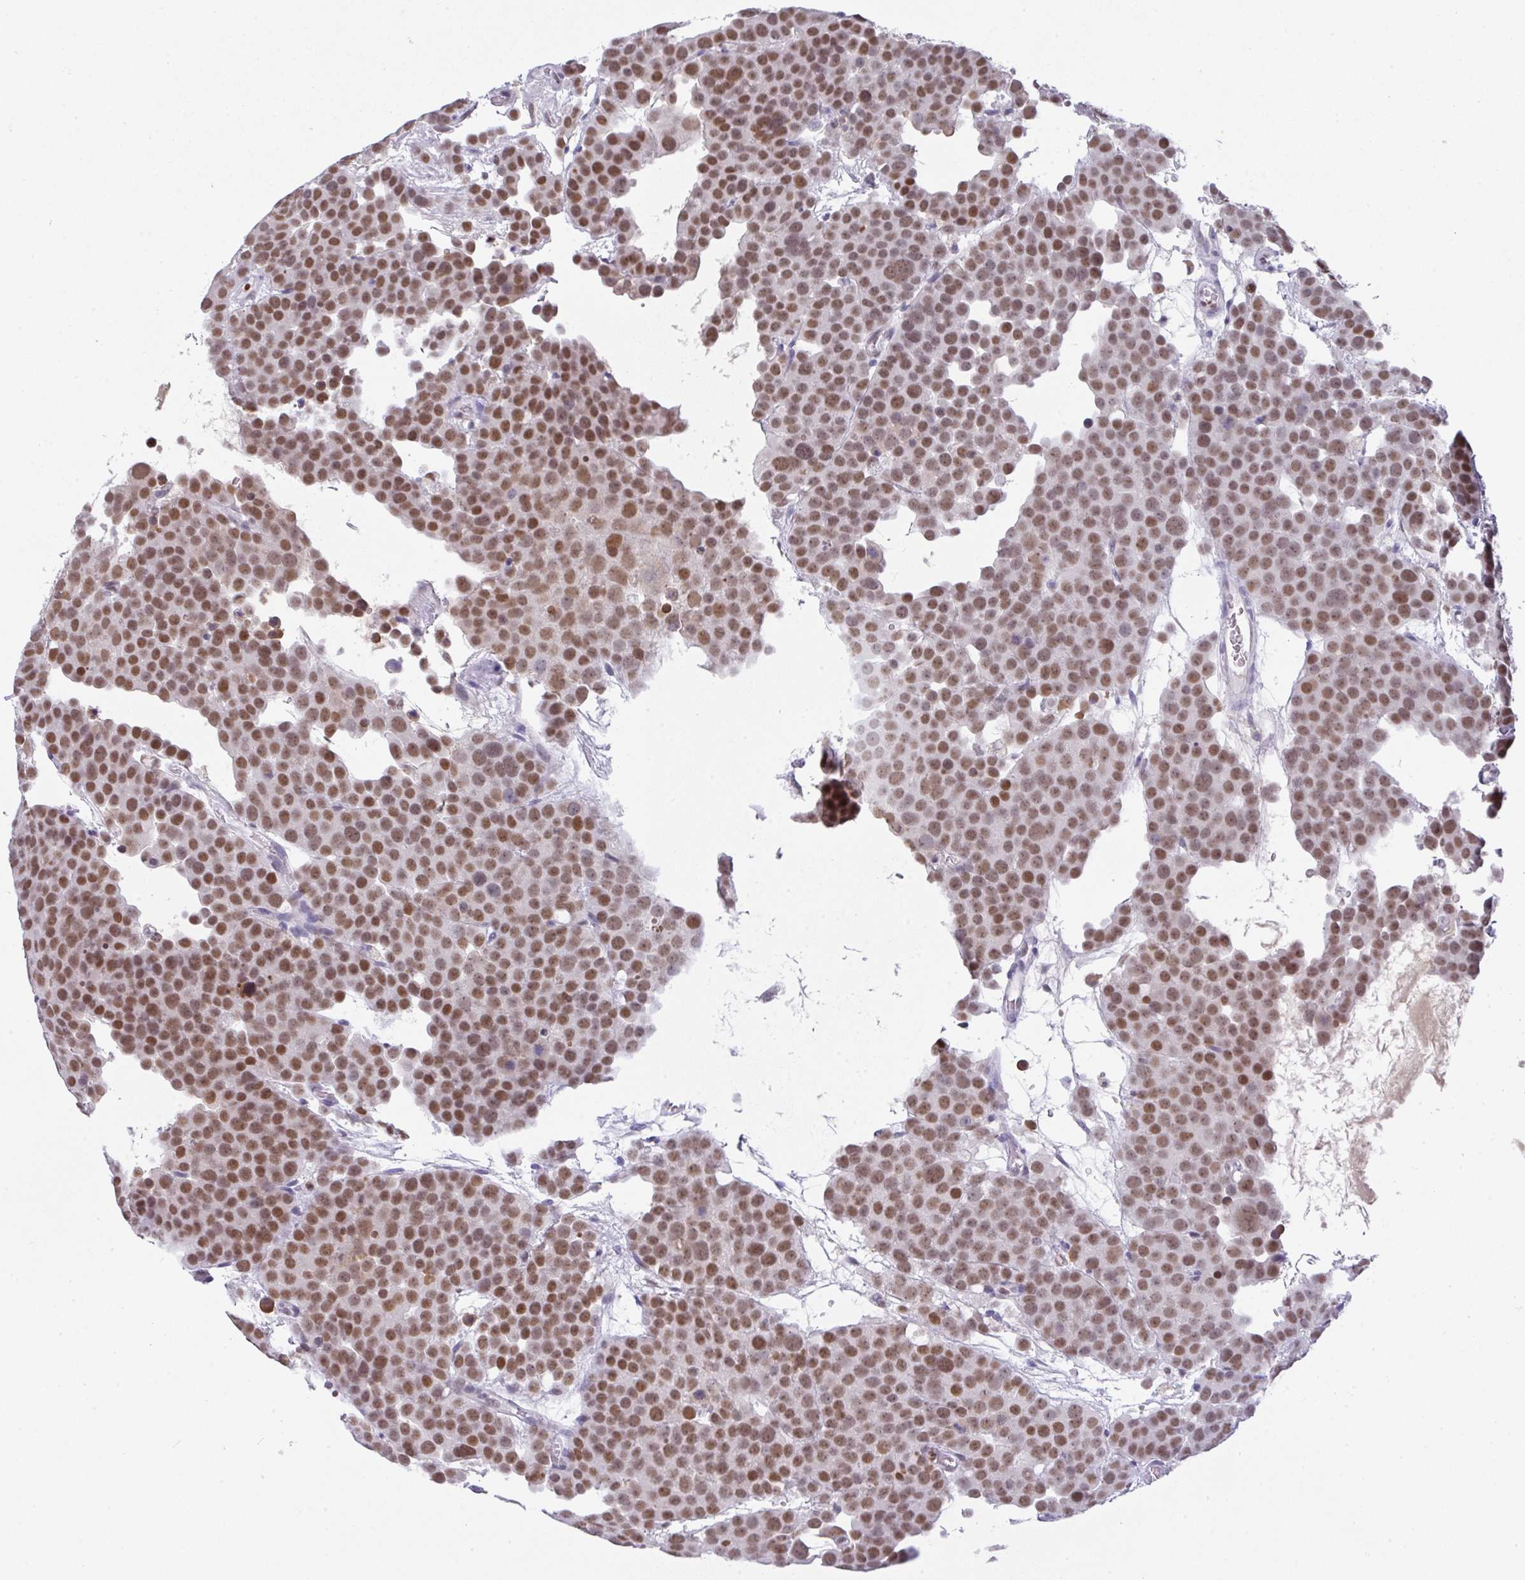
{"staining": {"intensity": "moderate", "quantity": ">75%", "location": "nuclear"}, "tissue": "testis cancer", "cell_type": "Tumor cells", "image_type": "cancer", "snomed": [{"axis": "morphology", "description": "Seminoma, NOS"}, {"axis": "topography", "description": "Testis"}], "caption": "A high-resolution histopathology image shows immunohistochemistry staining of testis seminoma, which exhibits moderate nuclear expression in approximately >75% of tumor cells.", "gene": "BBX", "patient": {"sex": "male", "age": 71}}